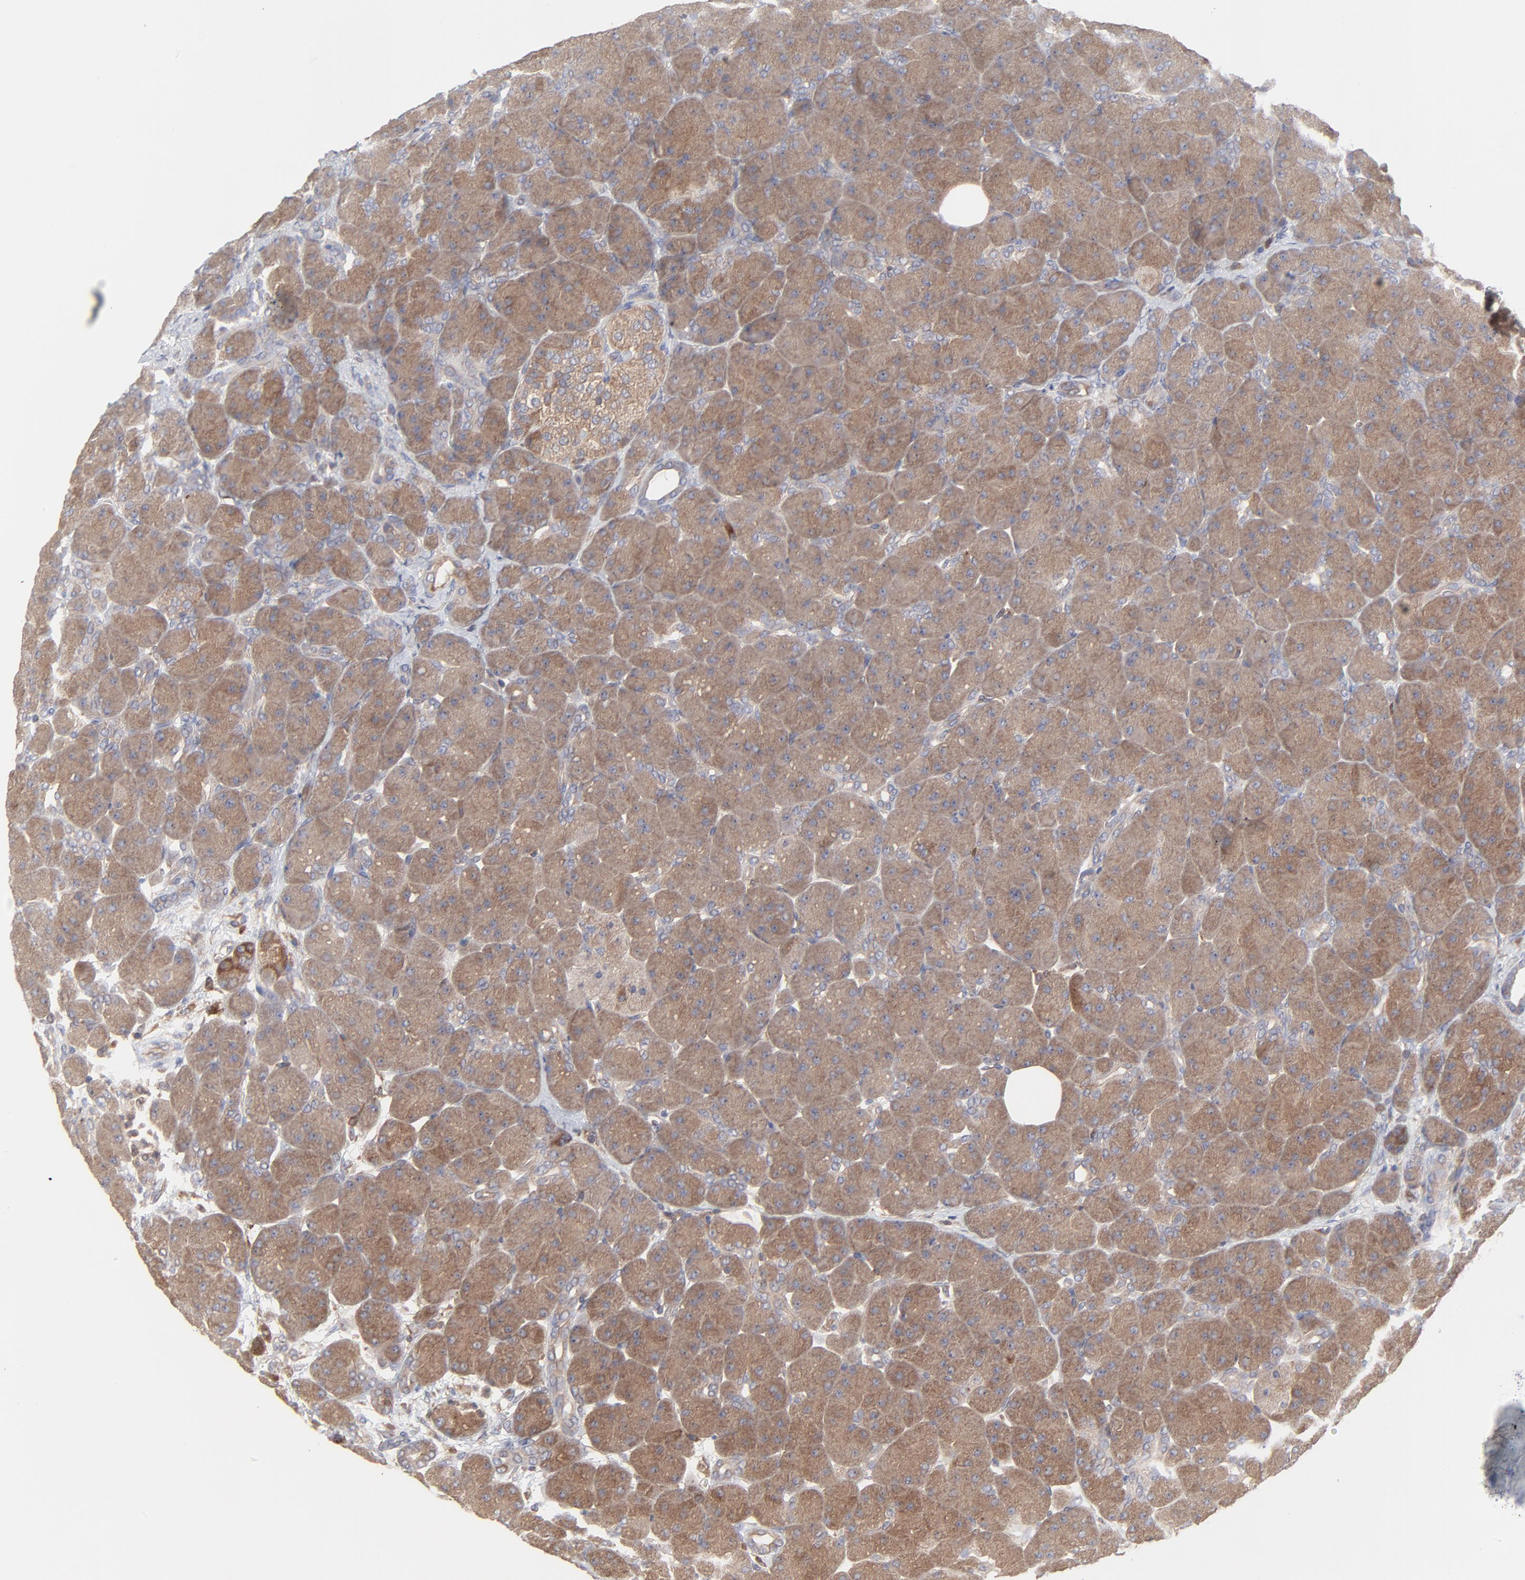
{"staining": {"intensity": "strong", "quantity": ">75%", "location": "cytoplasmic/membranous"}, "tissue": "pancreas", "cell_type": "Exocrine glandular cells", "image_type": "normal", "snomed": [{"axis": "morphology", "description": "Normal tissue, NOS"}, {"axis": "topography", "description": "Pancreas"}], "caption": "Immunohistochemical staining of normal human pancreas displays high levels of strong cytoplasmic/membranous staining in approximately >75% of exocrine glandular cells.", "gene": "RAB9A", "patient": {"sex": "male", "age": 66}}